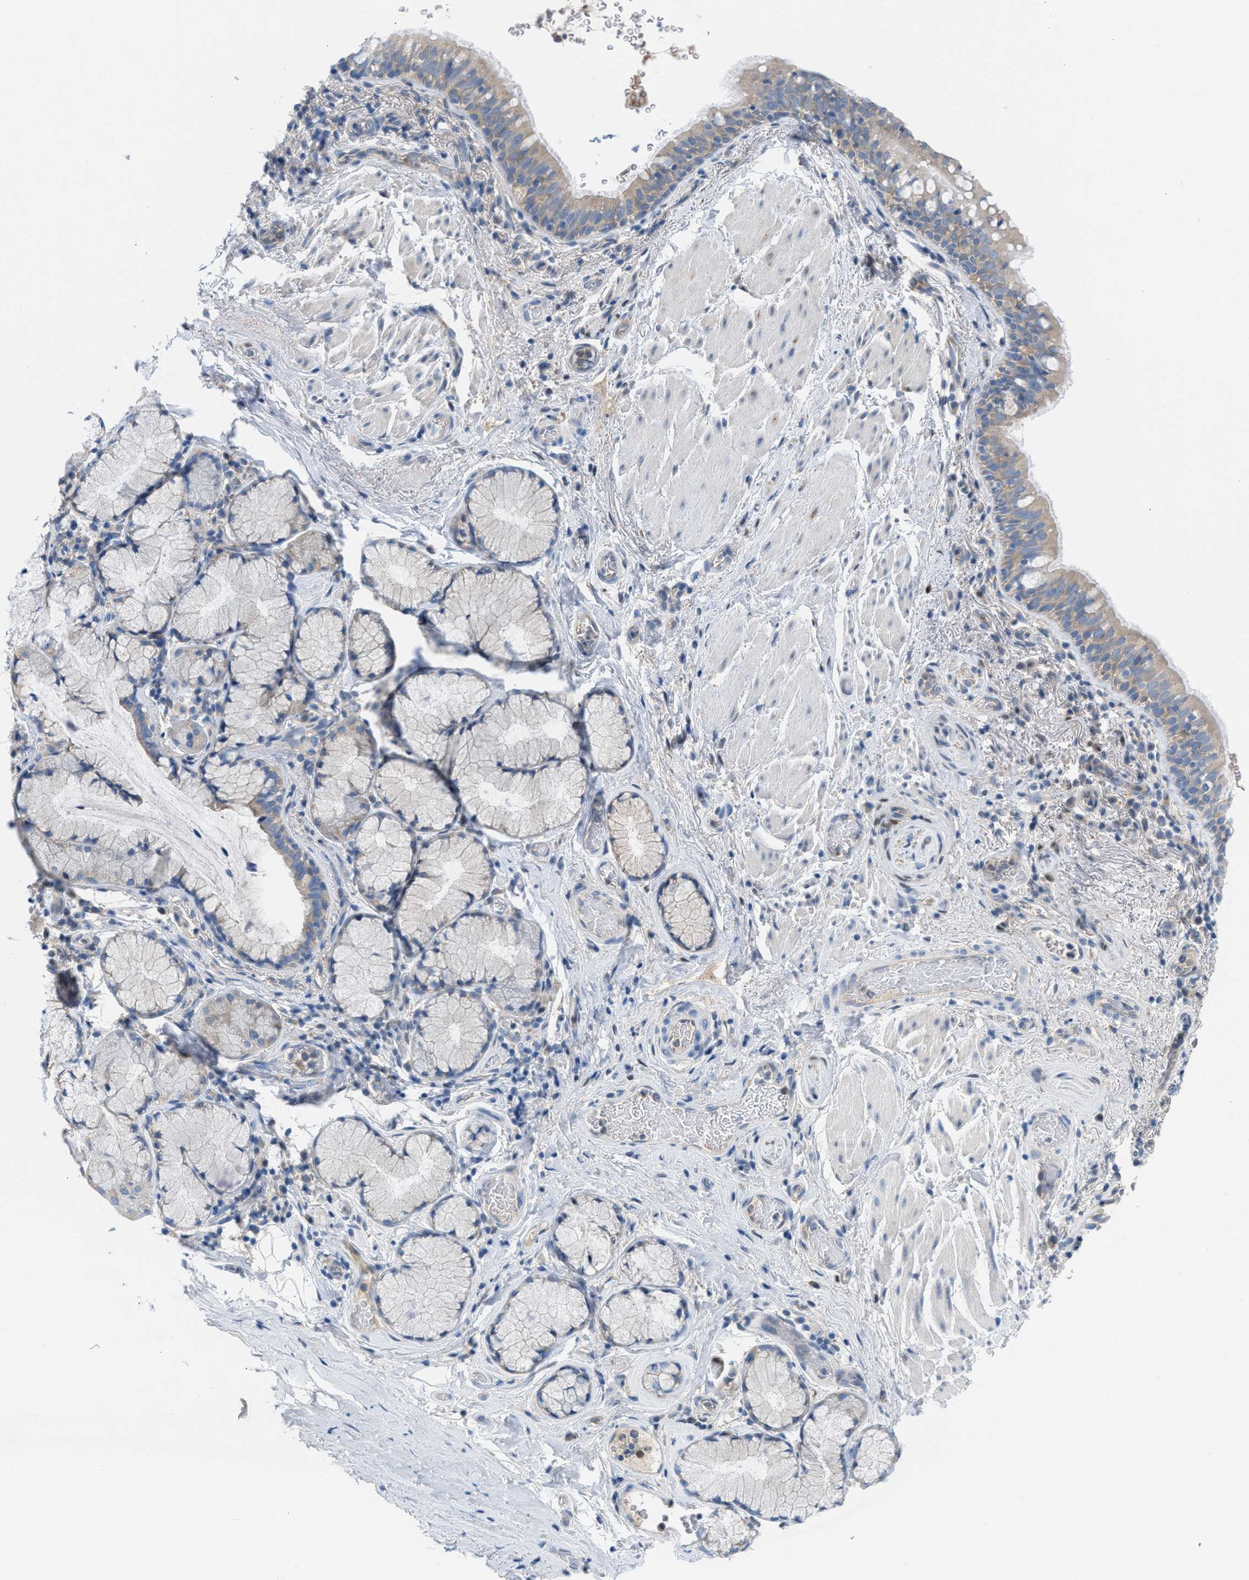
{"staining": {"intensity": "weak", "quantity": "25%-75%", "location": "cytoplasmic/membranous"}, "tissue": "bronchus", "cell_type": "Respiratory epithelial cells", "image_type": "normal", "snomed": [{"axis": "morphology", "description": "Normal tissue, NOS"}, {"axis": "morphology", "description": "Inflammation, NOS"}, {"axis": "topography", "description": "Cartilage tissue"}, {"axis": "topography", "description": "Bronchus"}], "caption": "A high-resolution histopathology image shows immunohistochemistry staining of benign bronchus, which exhibits weak cytoplasmic/membranous positivity in about 25%-75% of respiratory epithelial cells.", "gene": "BNC2", "patient": {"sex": "male", "age": 77}}